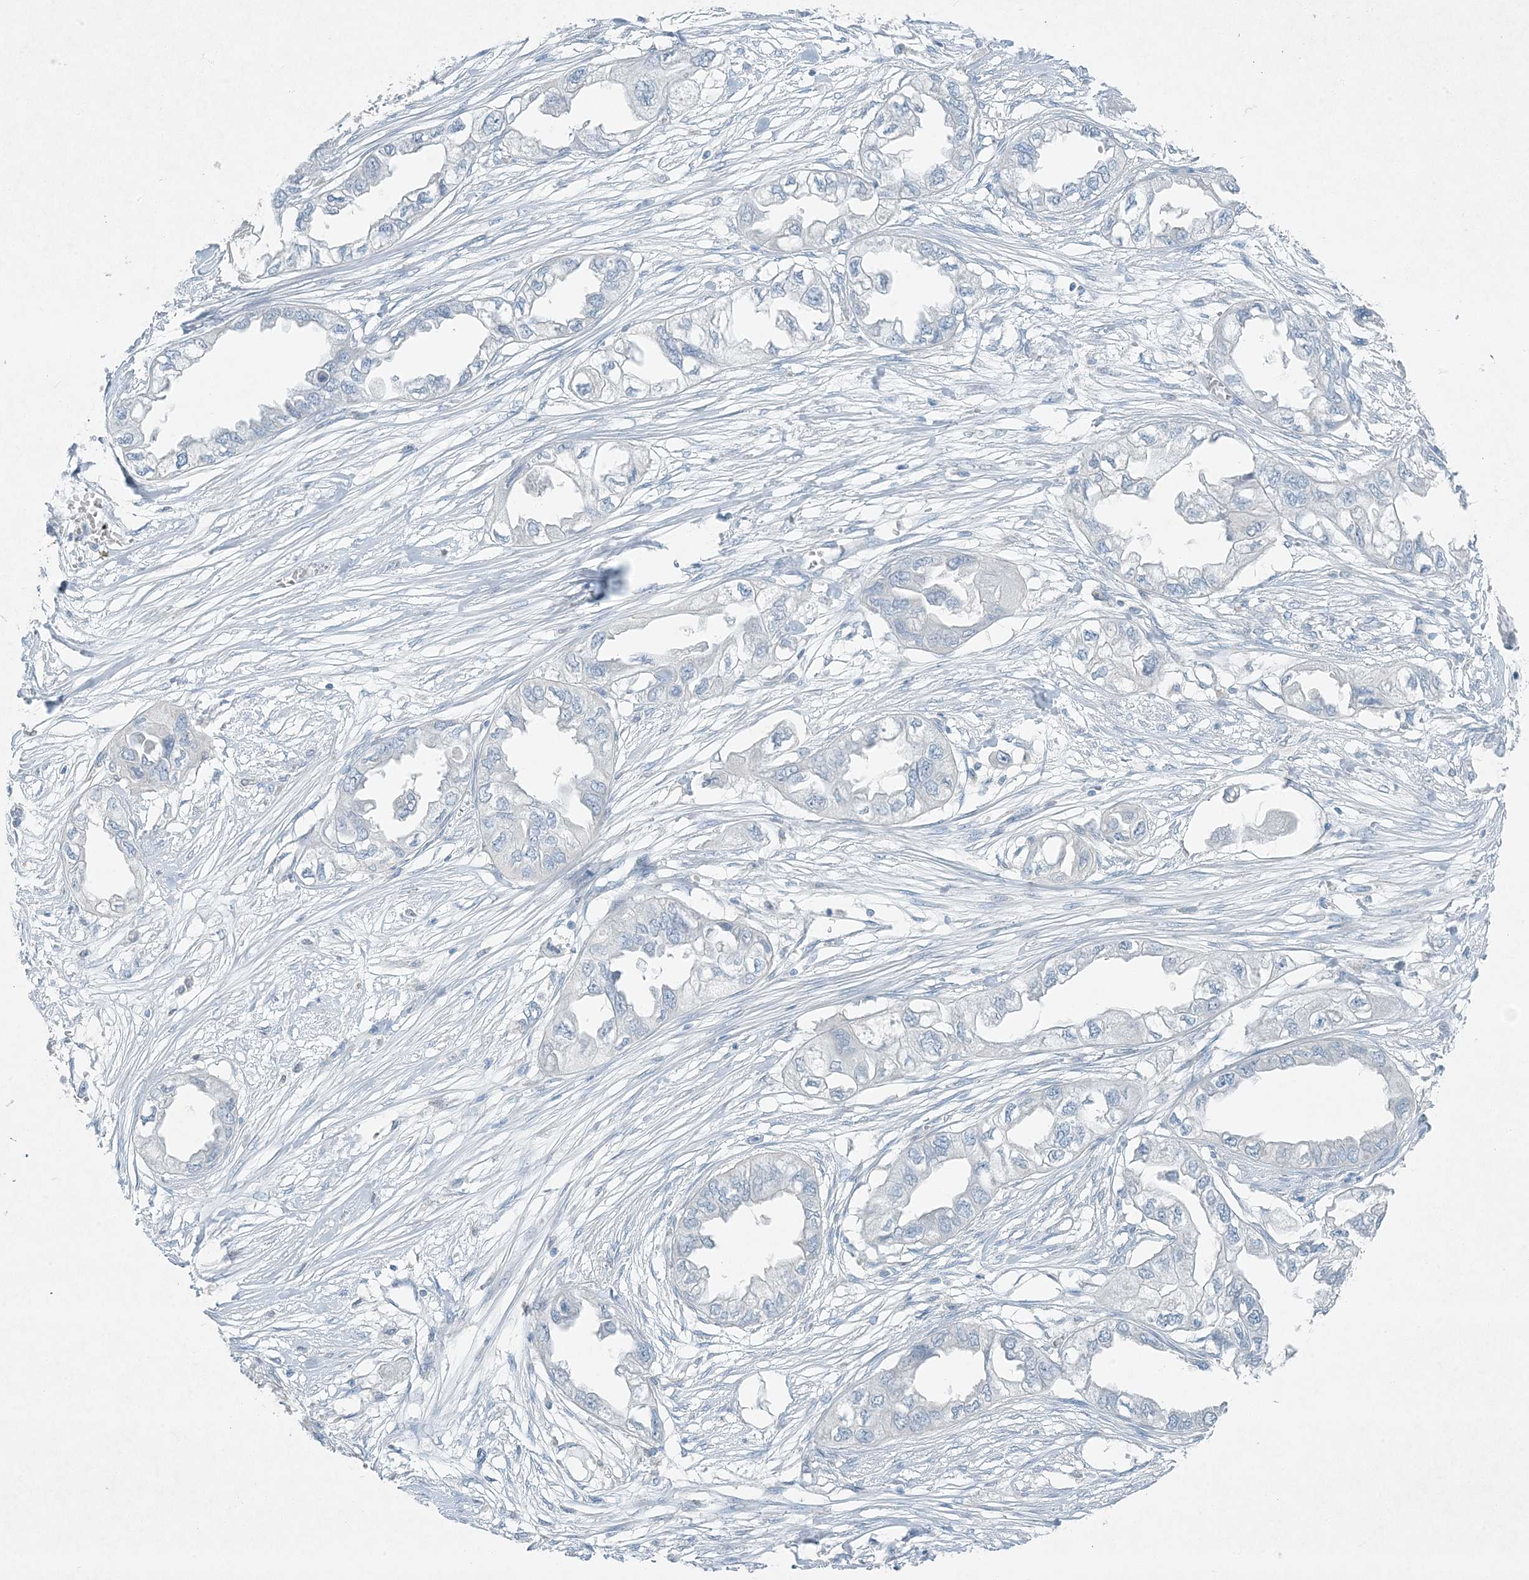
{"staining": {"intensity": "negative", "quantity": "none", "location": "none"}, "tissue": "endometrial cancer", "cell_type": "Tumor cells", "image_type": "cancer", "snomed": [{"axis": "morphology", "description": "Adenocarcinoma, NOS"}, {"axis": "topography", "description": "Endometrium"}], "caption": "Immunohistochemistry (IHC) of human adenocarcinoma (endometrial) reveals no positivity in tumor cells.", "gene": "PGM5", "patient": {"sex": "female", "age": 67}}